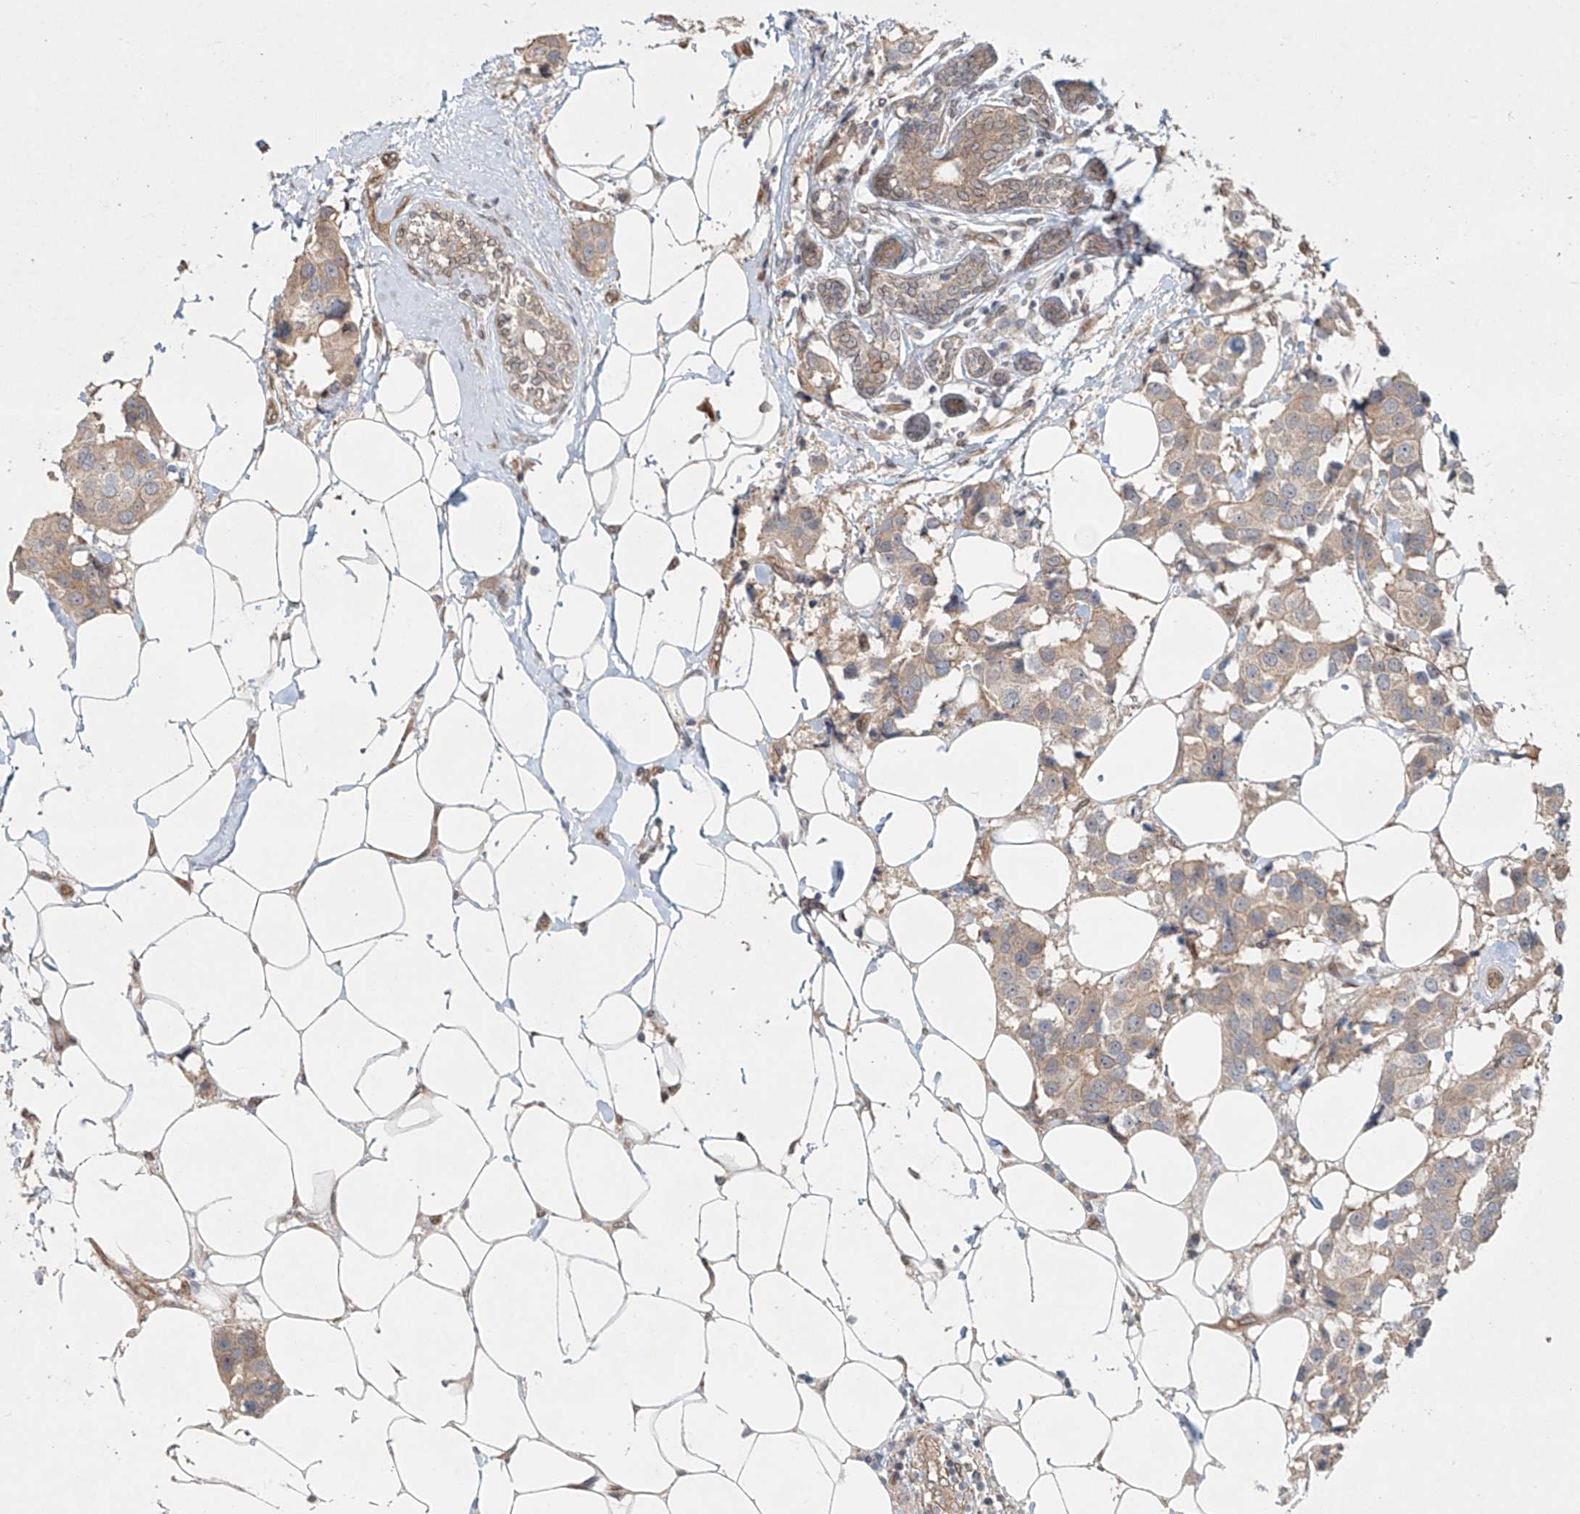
{"staining": {"intensity": "weak", "quantity": ">75%", "location": "cytoplasmic/membranous"}, "tissue": "breast cancer", "cell_type": "Tumor cells", "image_type": "cancer", "snomed": [{"axis": "morphology", "description": "Normal tissue, NOS"}, {"axis": "morphology", "description": "Duct carcinoma"}, {"axis": "topography", "description": "Breast"}], "caption": "IHC of breast cancer (infiltrating ductal carcinoma) displays low levels of weak cytoplasmic/membranous positivity in about >75% of tumor cells. (DAB (3,3'-diaminobenzidine) = brown stain, brightfield microscopy at high magnification).", "gene": "SASH1", "patient": {"sex": "female", "age": 39}}